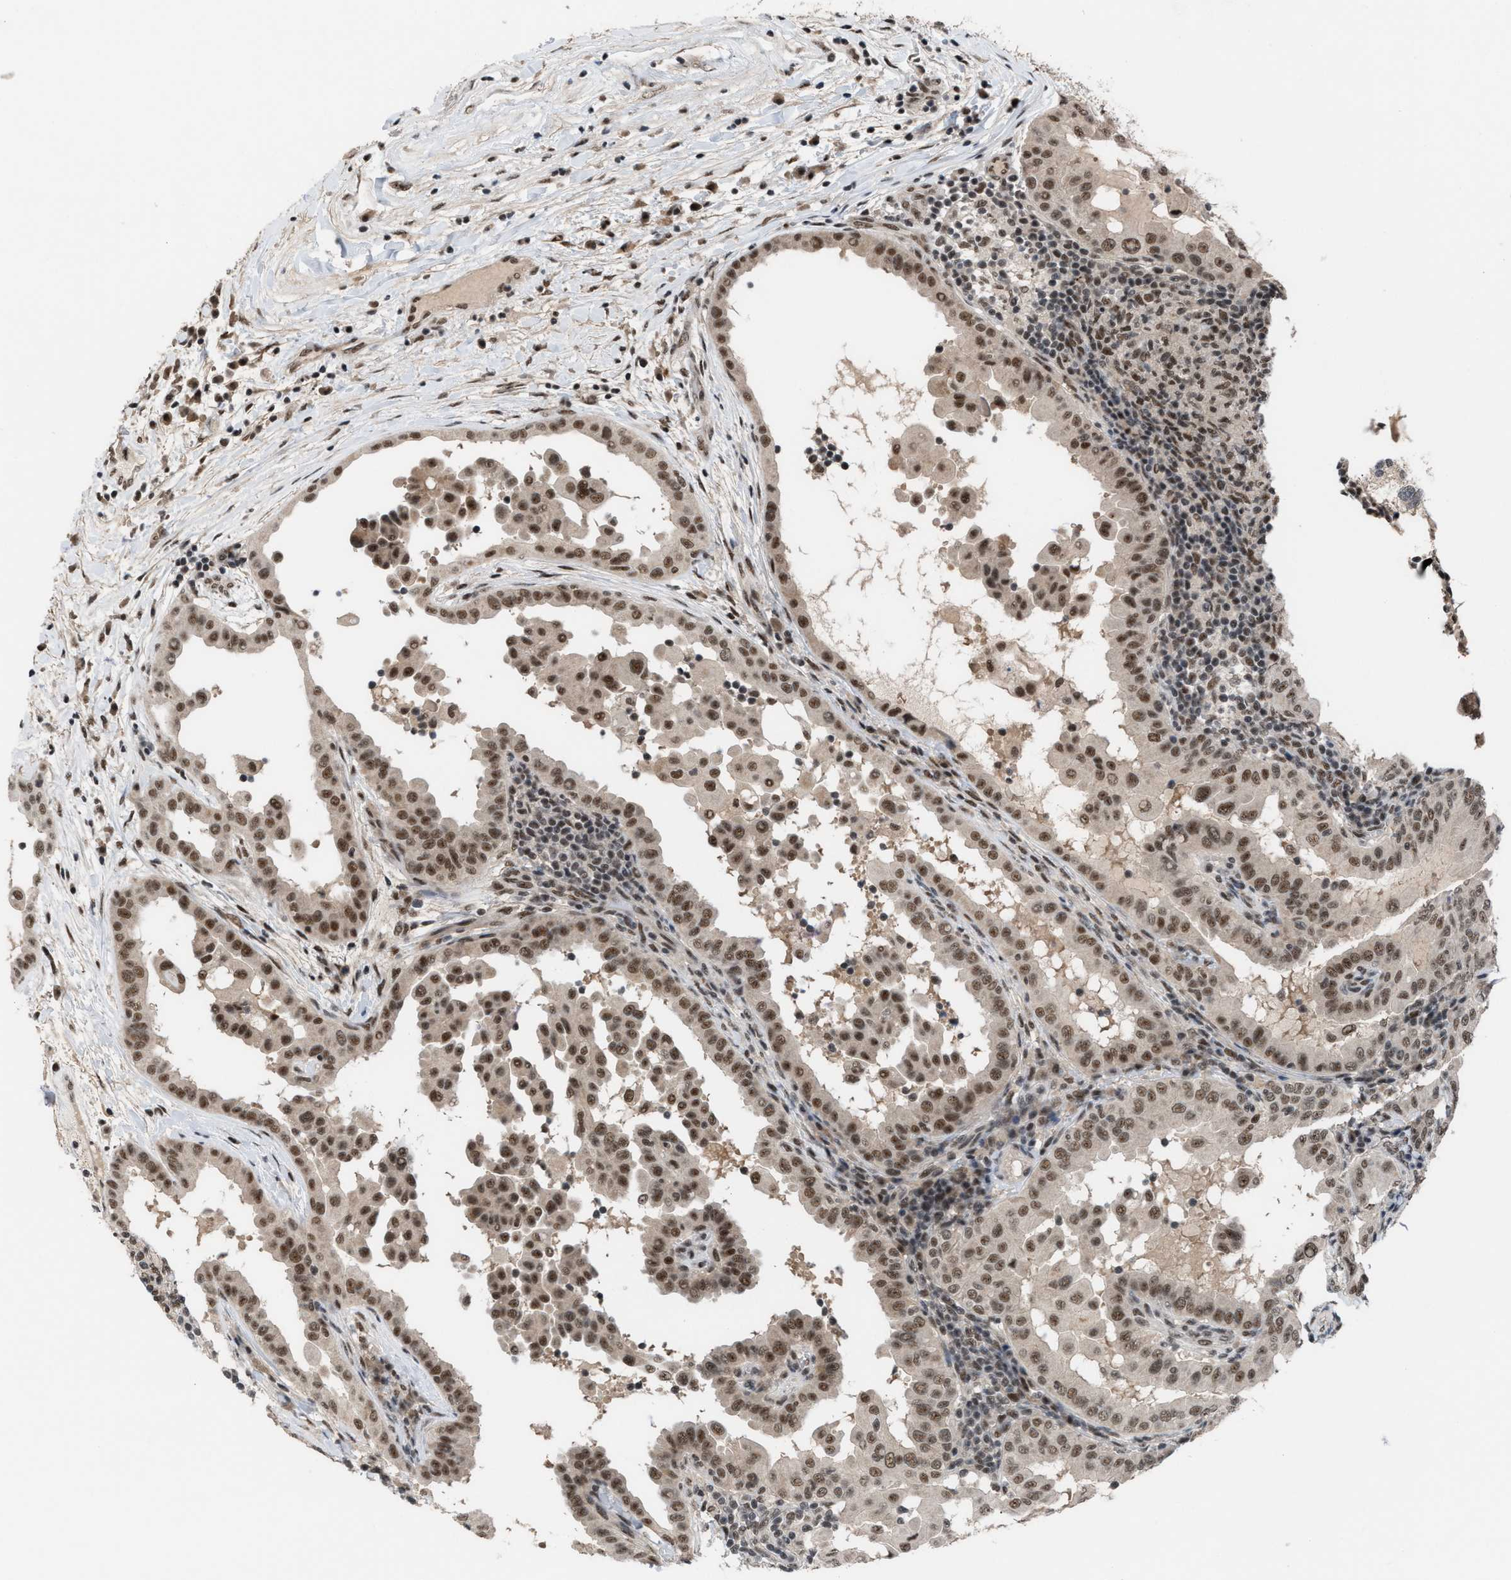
{"staining": {"intensity": "strong", "quantity": ">75%", "location": "nuclear"}, "tissue": "thyroid cancer", "cell_type": "Tumor cells", "image_type": "cancer", "snomed": [{"axis": "morphology", "description": "Papillary adenocarcinoma, NOS"}, {"axis": "topography", "description": "Thyroid gland"}], "caption": "DAB (3,3'-diaminobenzidine) immunohistochemical staining of thyroid papillary adenocarcinoma demonstrates strong nuclear protein staining in about >75% of tumor cells. (Stains: DAB (3,3'-diaminobenzidine) in brown, nuclei in blue, Microscopy: brightfield microscopy at high magnification).", "gene": "PRPF4", "patient": {"sex": "male", "age": 33}}